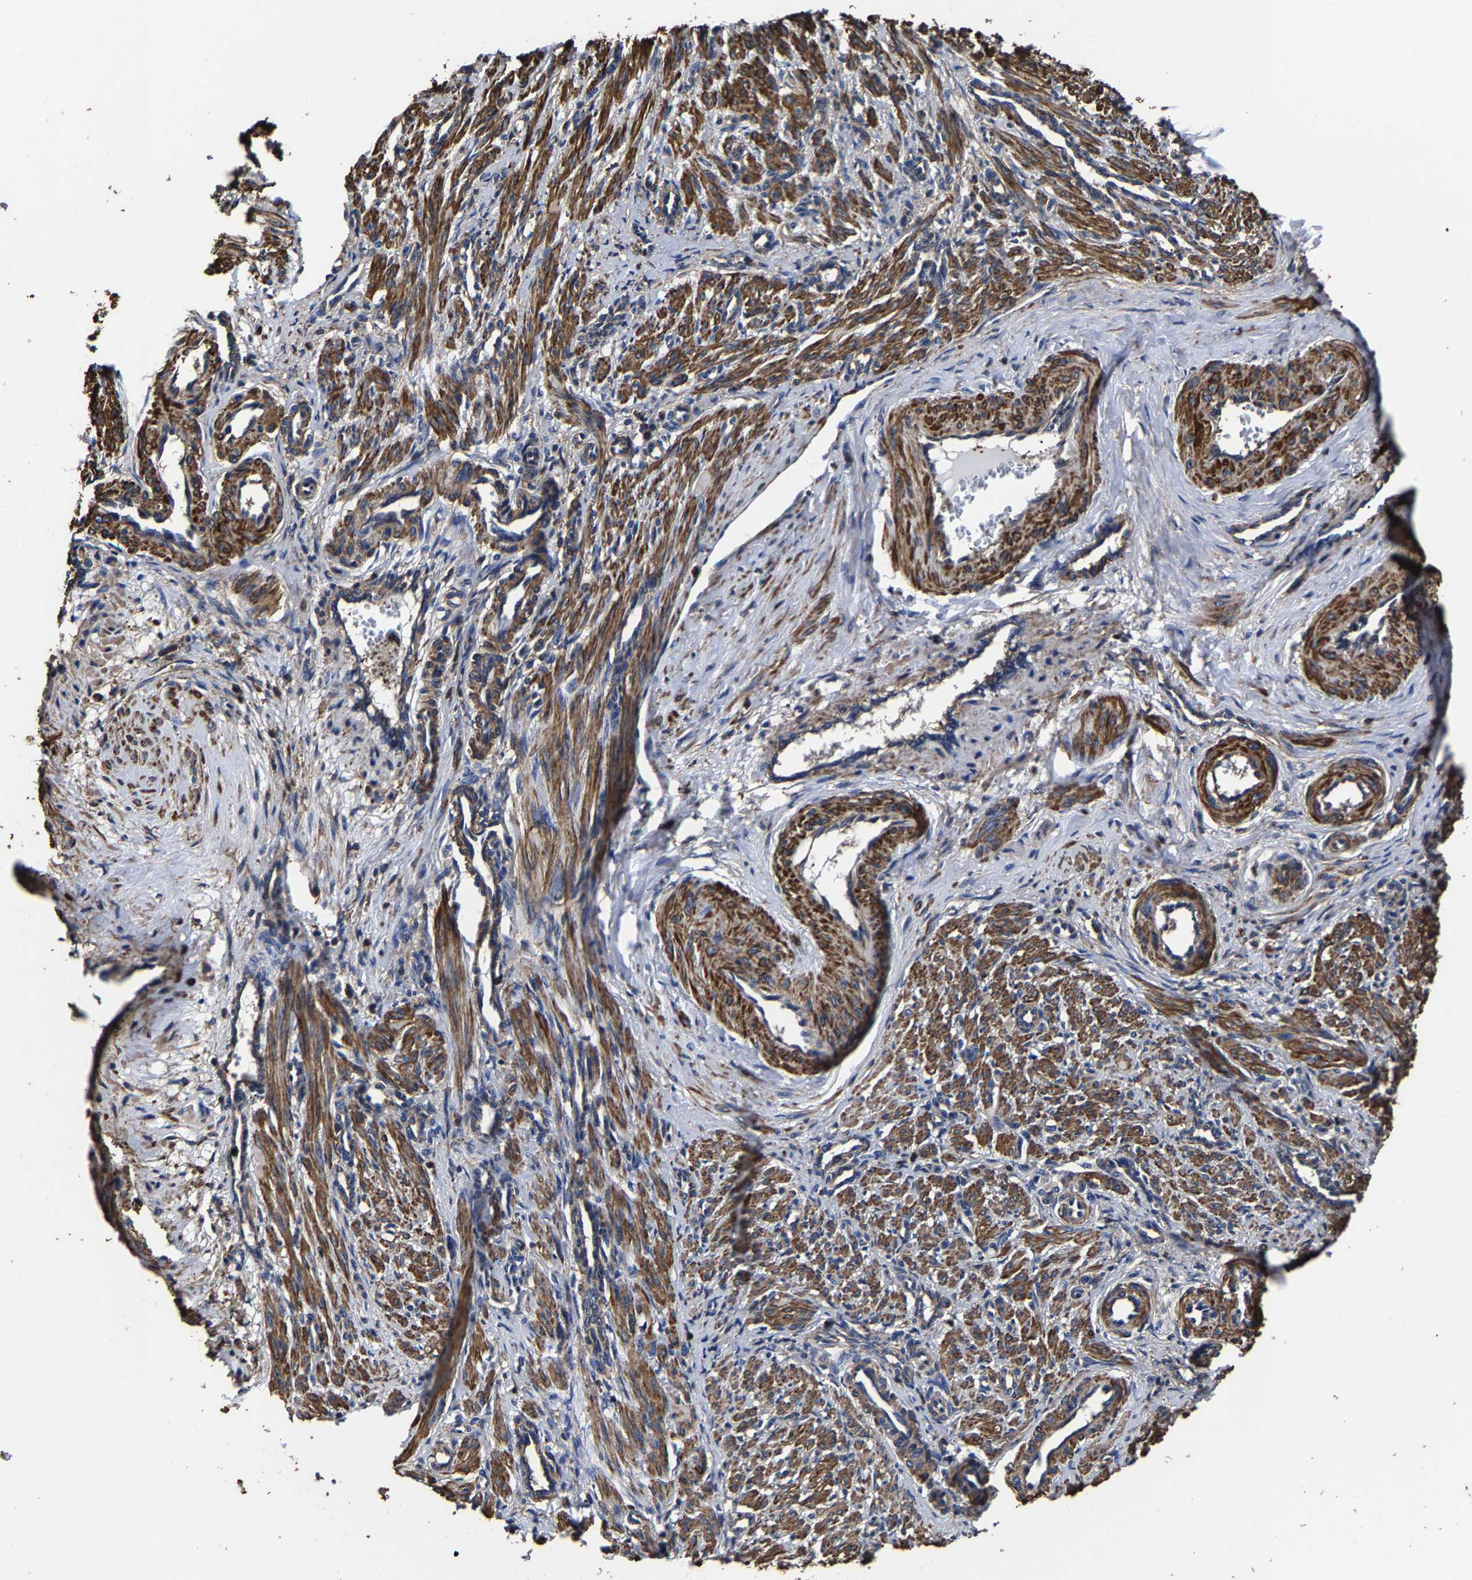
{"staining": {"intensity": "moderate", "quantity": ">75%", "location": "cytoplasmic/membranous"}, "tissue": "smooth muscle", "cell_type": "Smooth muscle cells", "image_type": "normal", "snomed": [{"axis": "morphology", "description": "Normal tissue, NOS"}, {"axis": "topography", "description": "Endometrium"}], "caption": "DAB immunohistochemical staining of benign human smooth muscle reveals moderate cytoplasmic/membranous protein expression in approximately >75% of smooth muscle cells.", "gene": "SSH3", "patient": {"sex": "female", "age": 33}}